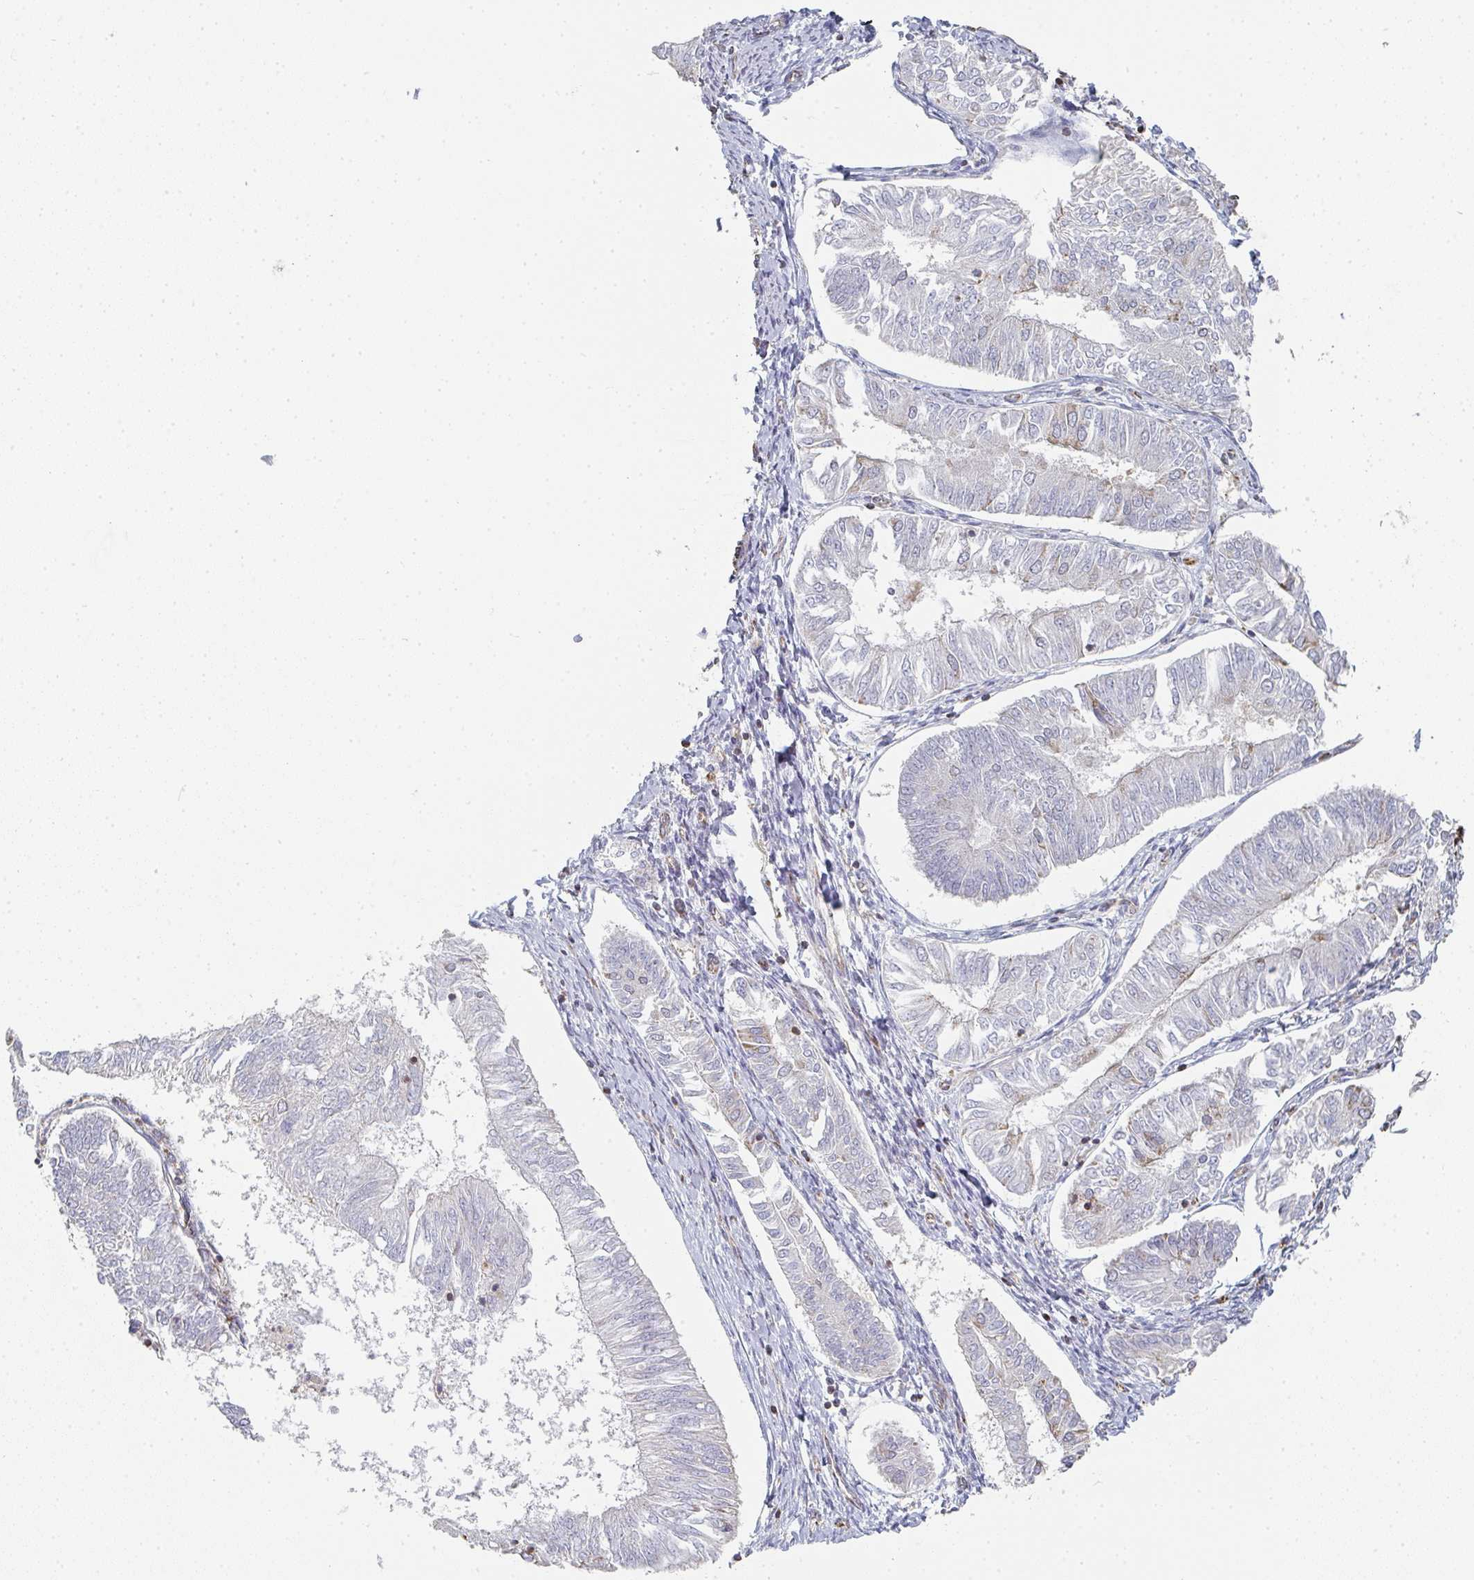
{"staining": {"intensity": "negative", "quantity": "none", "location": "none"}, "tissue": "endometrial cancer", "cell_type": "Tumor cells", "image_type": "cancer", "snomed": [{"axis": "morphology", "description": "Adenocarcinoma, NOS"}, {"axis": "topography", "description": "Endometrium"}], "caption": "A micrograph of human adenocarcinoma (endometrial) is negative for staining in tumor cells.", "gene": "ZNF526", "patient": {"sex": "female", "age": 58}}